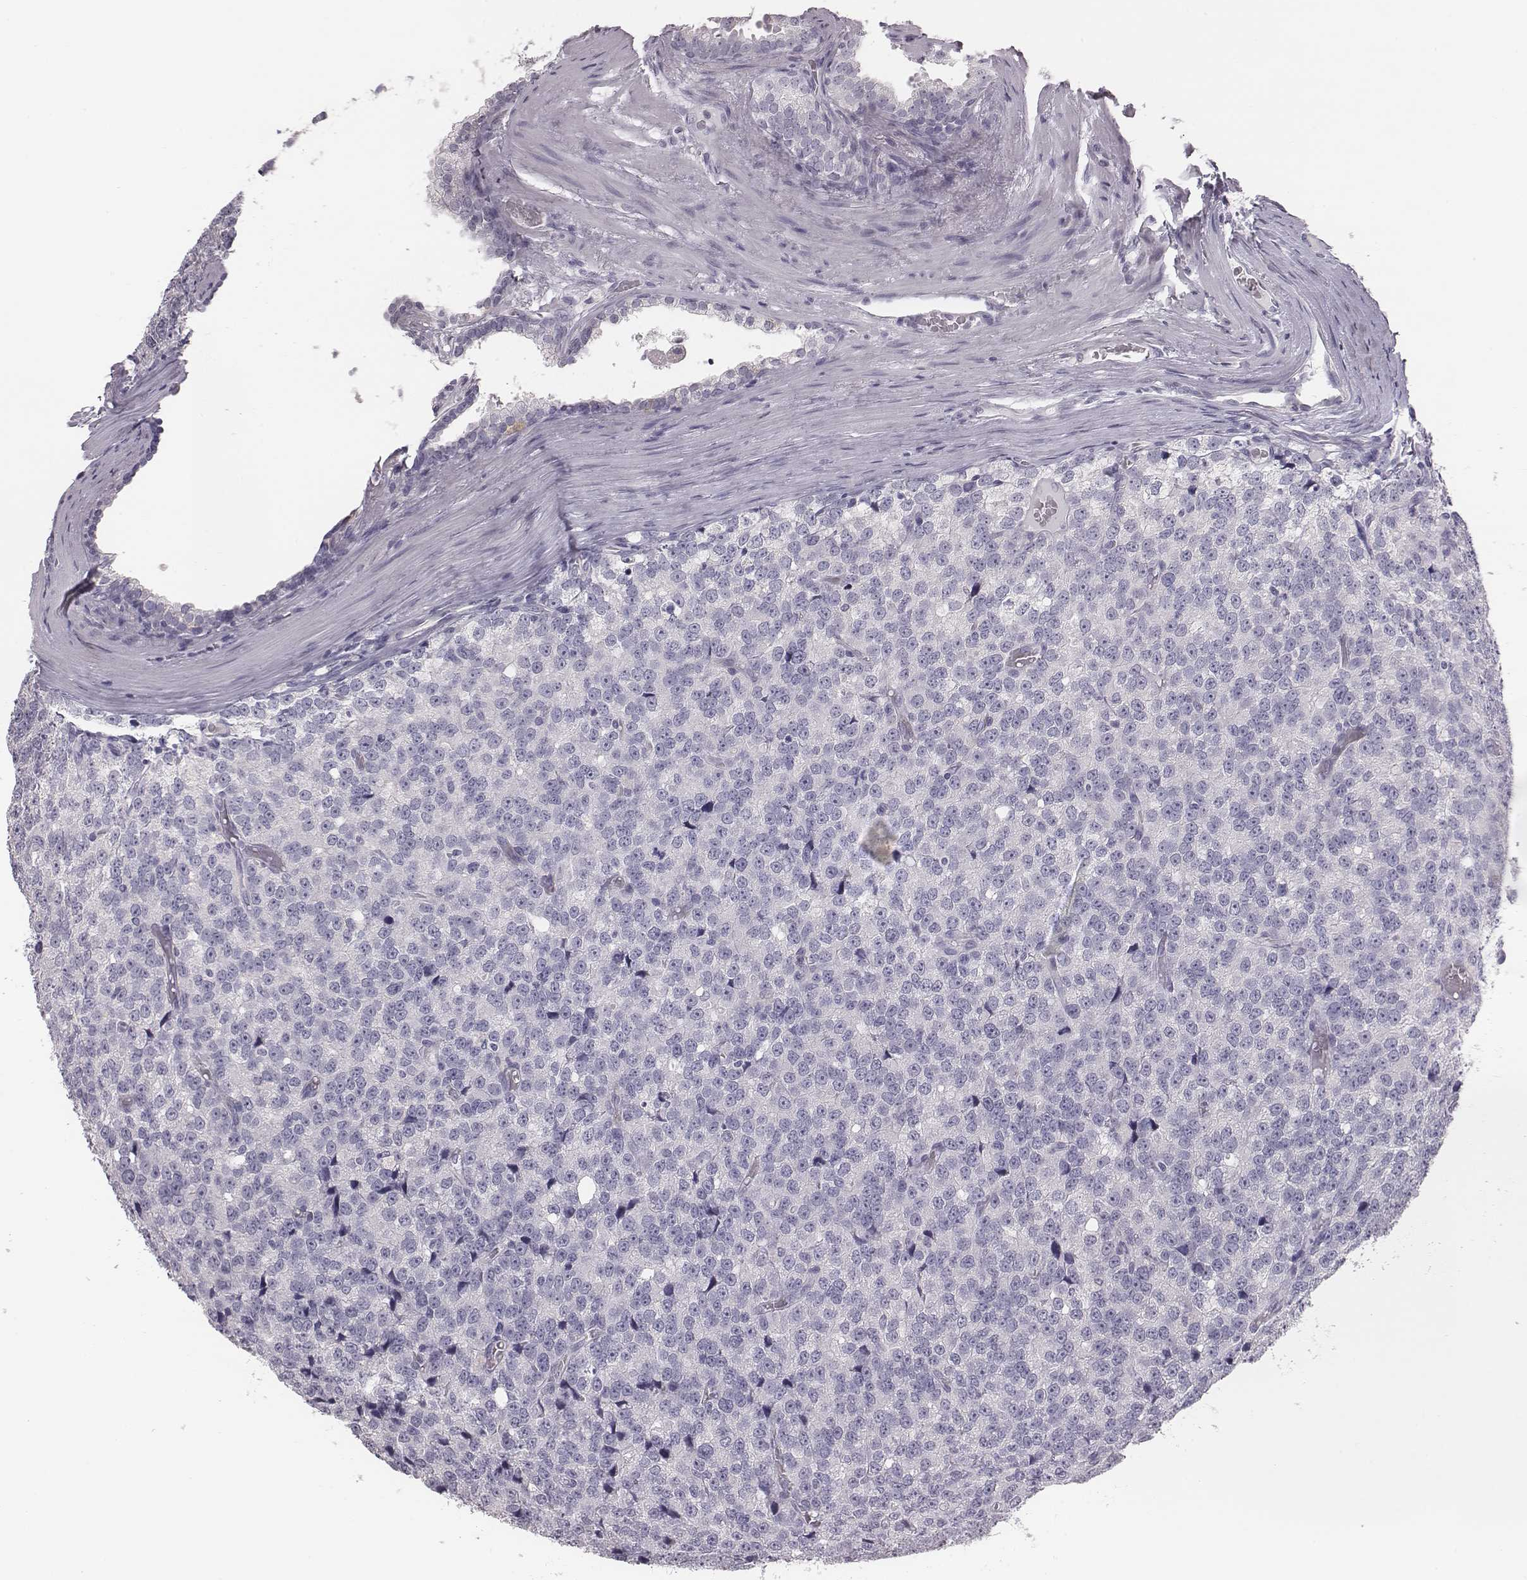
{"staining": {"intensity": "negative", "quantity": "none", "location": "none"}, "tissue": "prostate cancer", "cell_type": "Tumor cells", "image_type": "cancer", "snomed": [{"axis": "morphology", "description": "Adenocarcinoma, High grade"}, {"axis": "topography", "description": "Prostate and seminal vesicle, NOS"}], "caption": "There is no significant expression in tumor cells of prostate cancer (adenocarcinoma (high-grade)).", "gene": "C6orf58", "patient": {"sex": "male", "age": 62}}